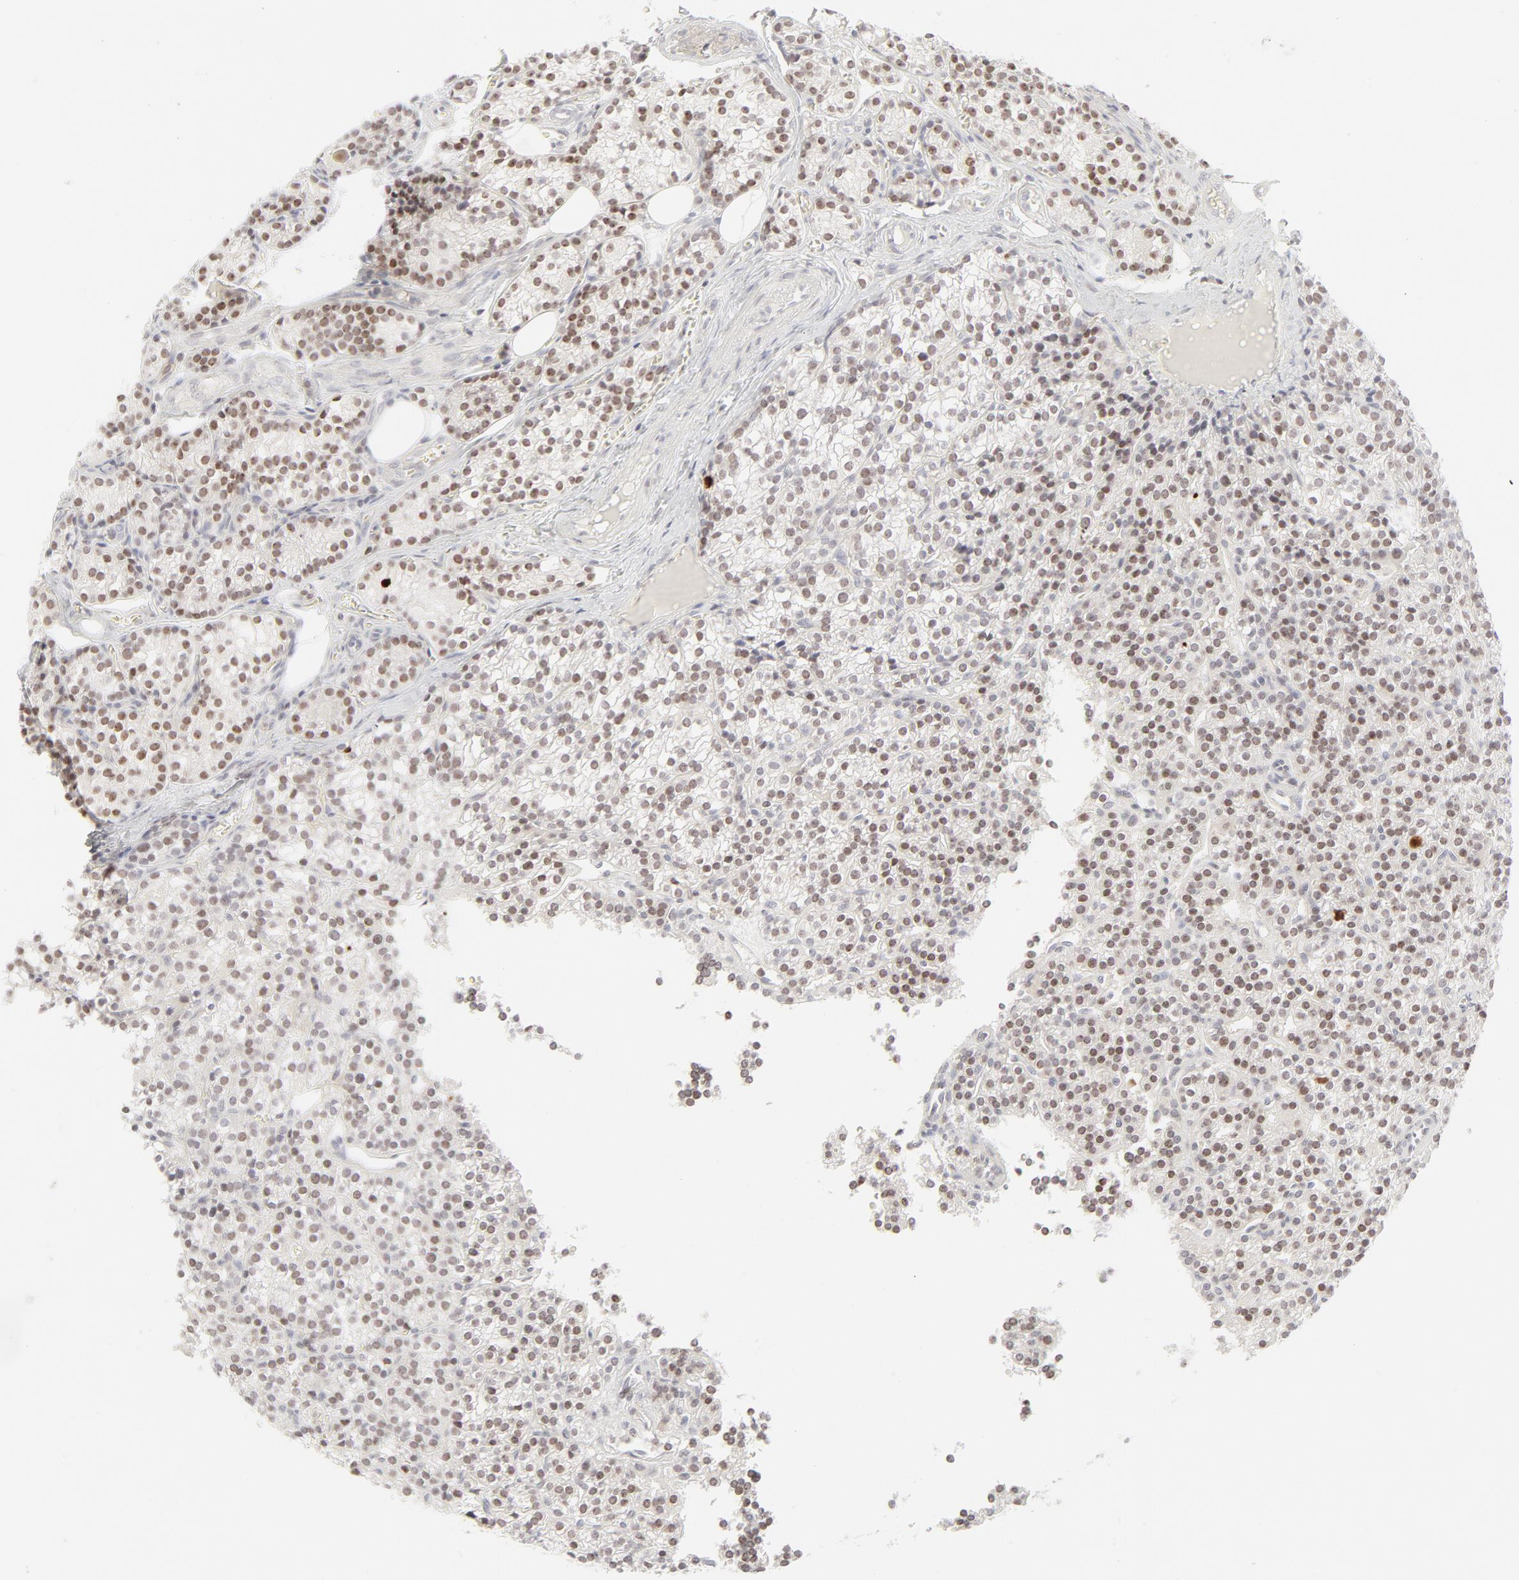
{"staining": {"intensity": "moderate", "quantity": ">75%", "location": "nuclear"}, "tissue": "parathyroid gland", "cell_type": "Glandular cells", "image_type": "normal", "snomed": [{"axis": "morphology", "description": "Normal tissue, NOS"}, {"axis": "topography", "description": "Parathyroid gland"}], "caption": "Moderate nuclear positivity is appreciated in approximately >75% of glandular cells in unremarkable parathyroid gland.", "gene": "PRKCB", "patient": {"sex": "female", "age": 50}}